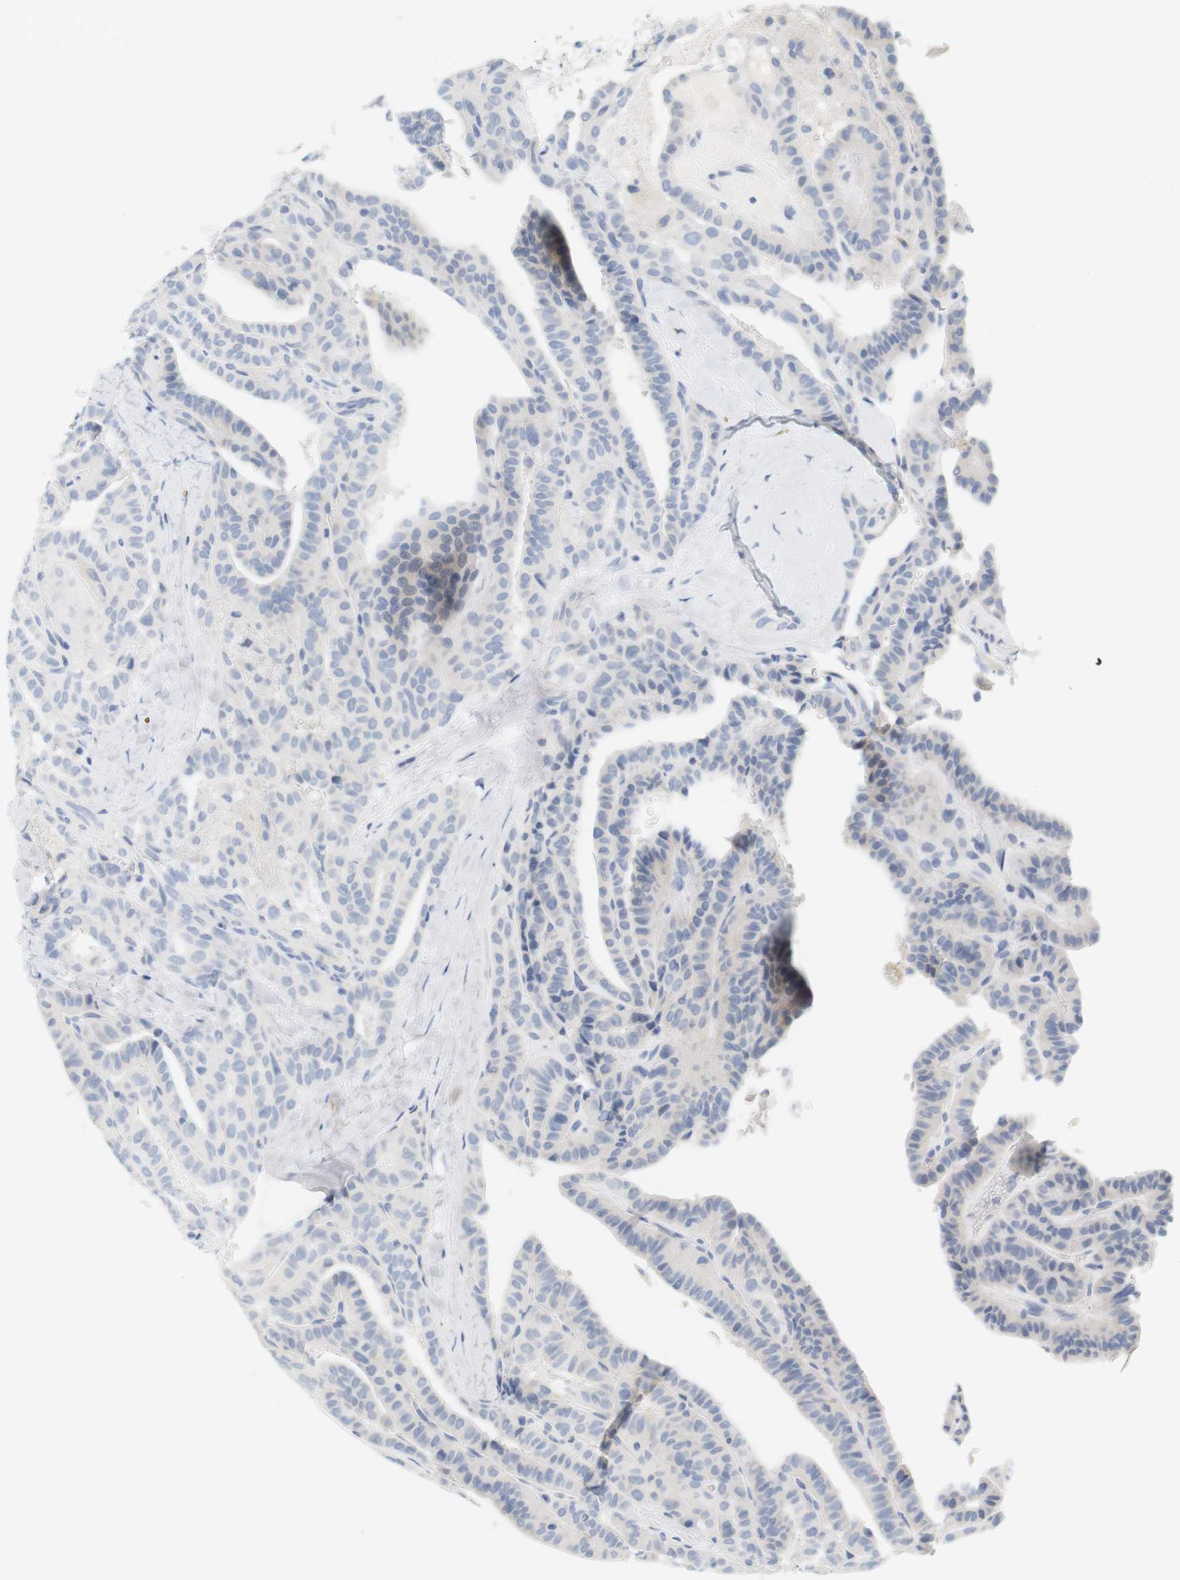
{"staining": {"intensity": "negative", "quantity": "none", "location": "none"}, "tissue": "thyroid cancer", "cell_type": "Tumor cells", "image_type": "cancer", "snomed": [{"axis": "morphology", "description": "Papillary adenocarcinoma, NOS"}, {"axis": "topography", "description": "Thyroid gland"}], "caption": "Tumor cells are negative for brown protein staining in thyroid papillary adenocarcinoma.", "gene": "OPRM1", "patient": {"sex": "male", "age": 77}}